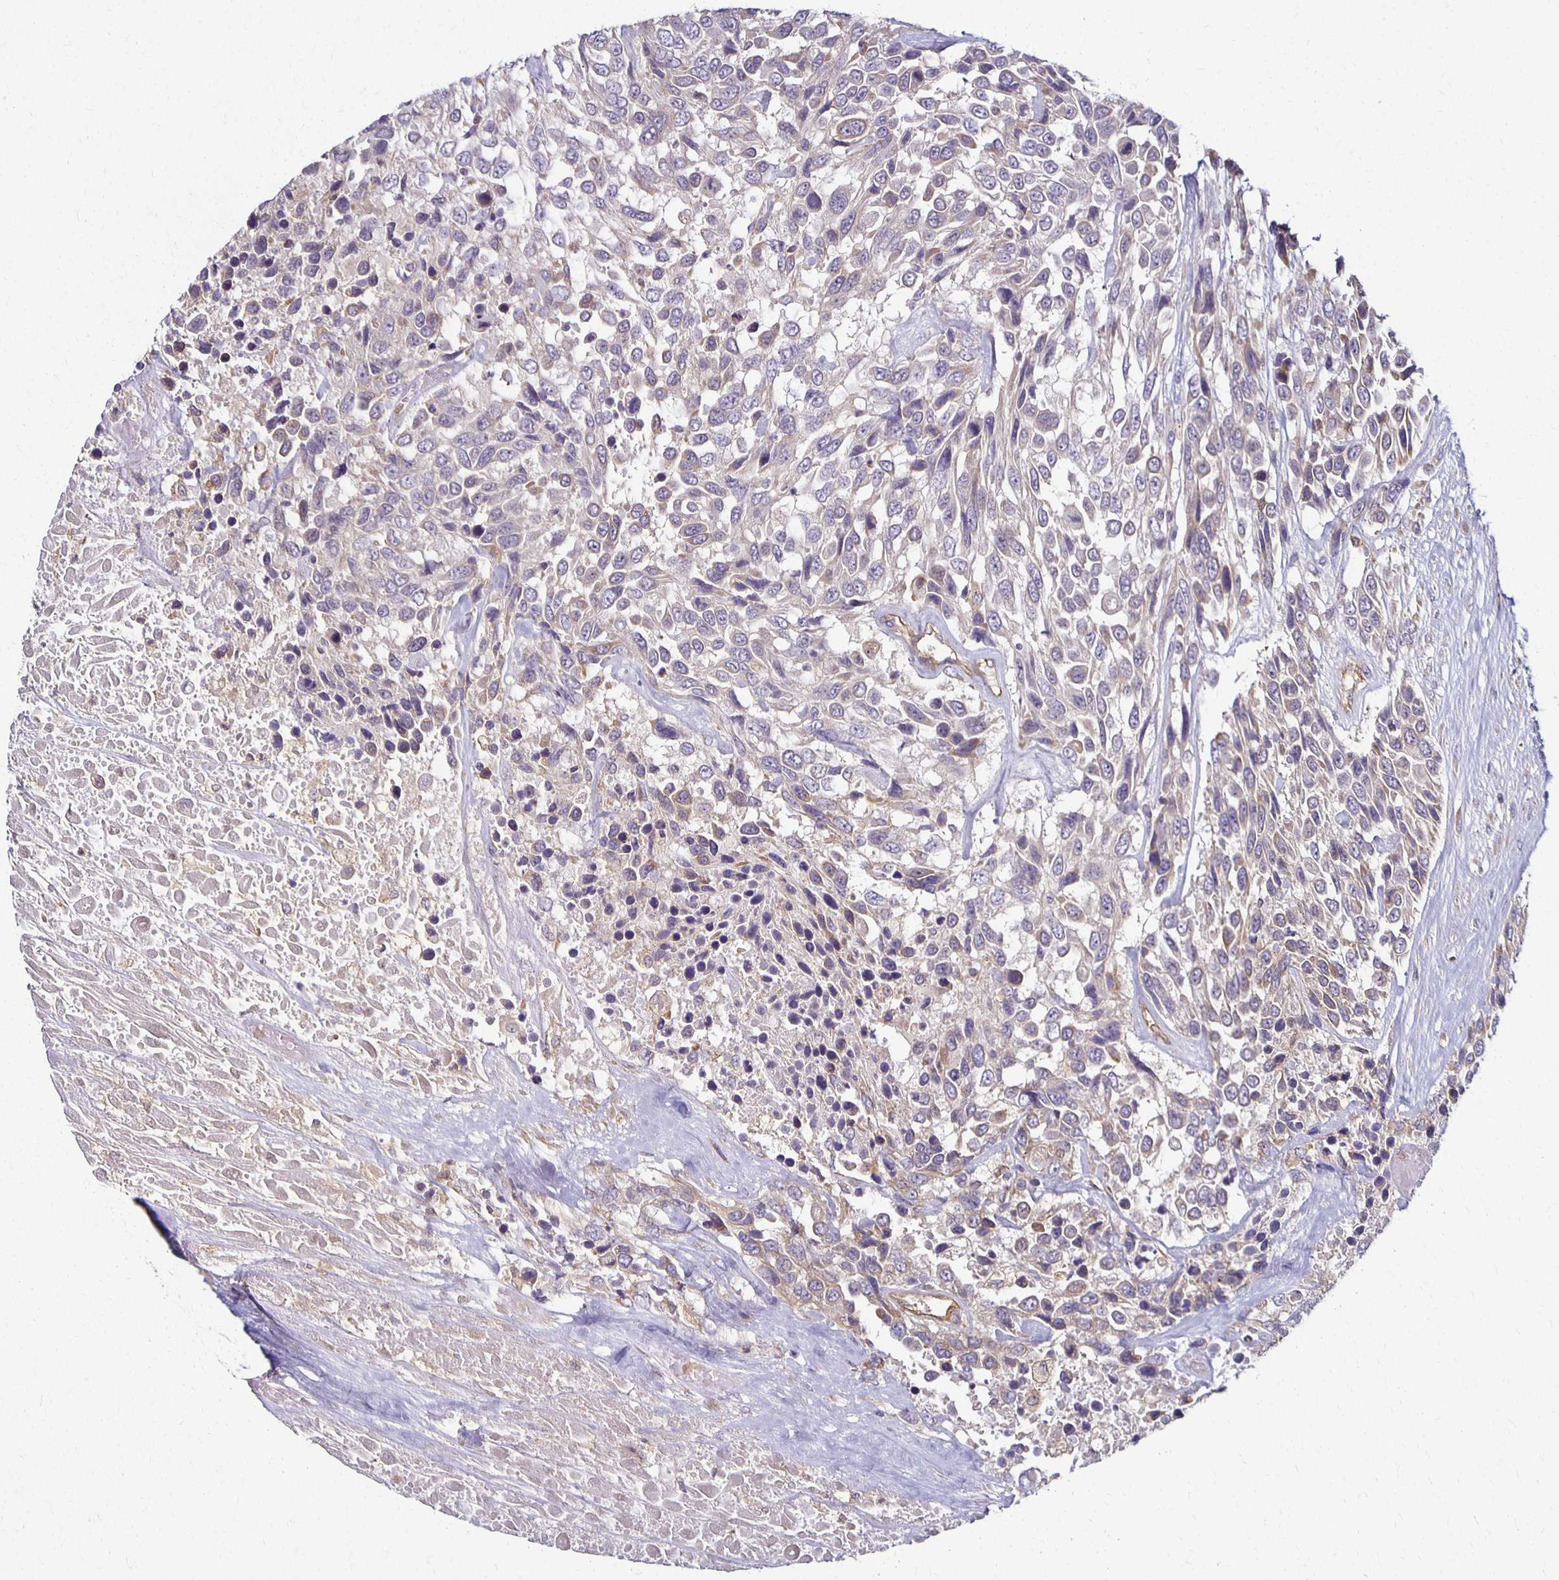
{"staining": {"intensity": "weak", "quantity": "<25%", "location": "cytoplasmic/membranous"}, "tissue": "urothelial cancer", "cell_type": "Tumor cells", "image_type": "cancer", "snomed": [{"axis": "morphology", "description": "Urothelial carcinoma, High grade"}, {"axis": "topography", "description": "Urinary bladder"}], "caption": "The photomicrograph exhibits no significant staining in tumor cells of high-grade urothelial carcinoma.", "gene": "GPX4", "patient": {"sex": "female", "age": 70}}